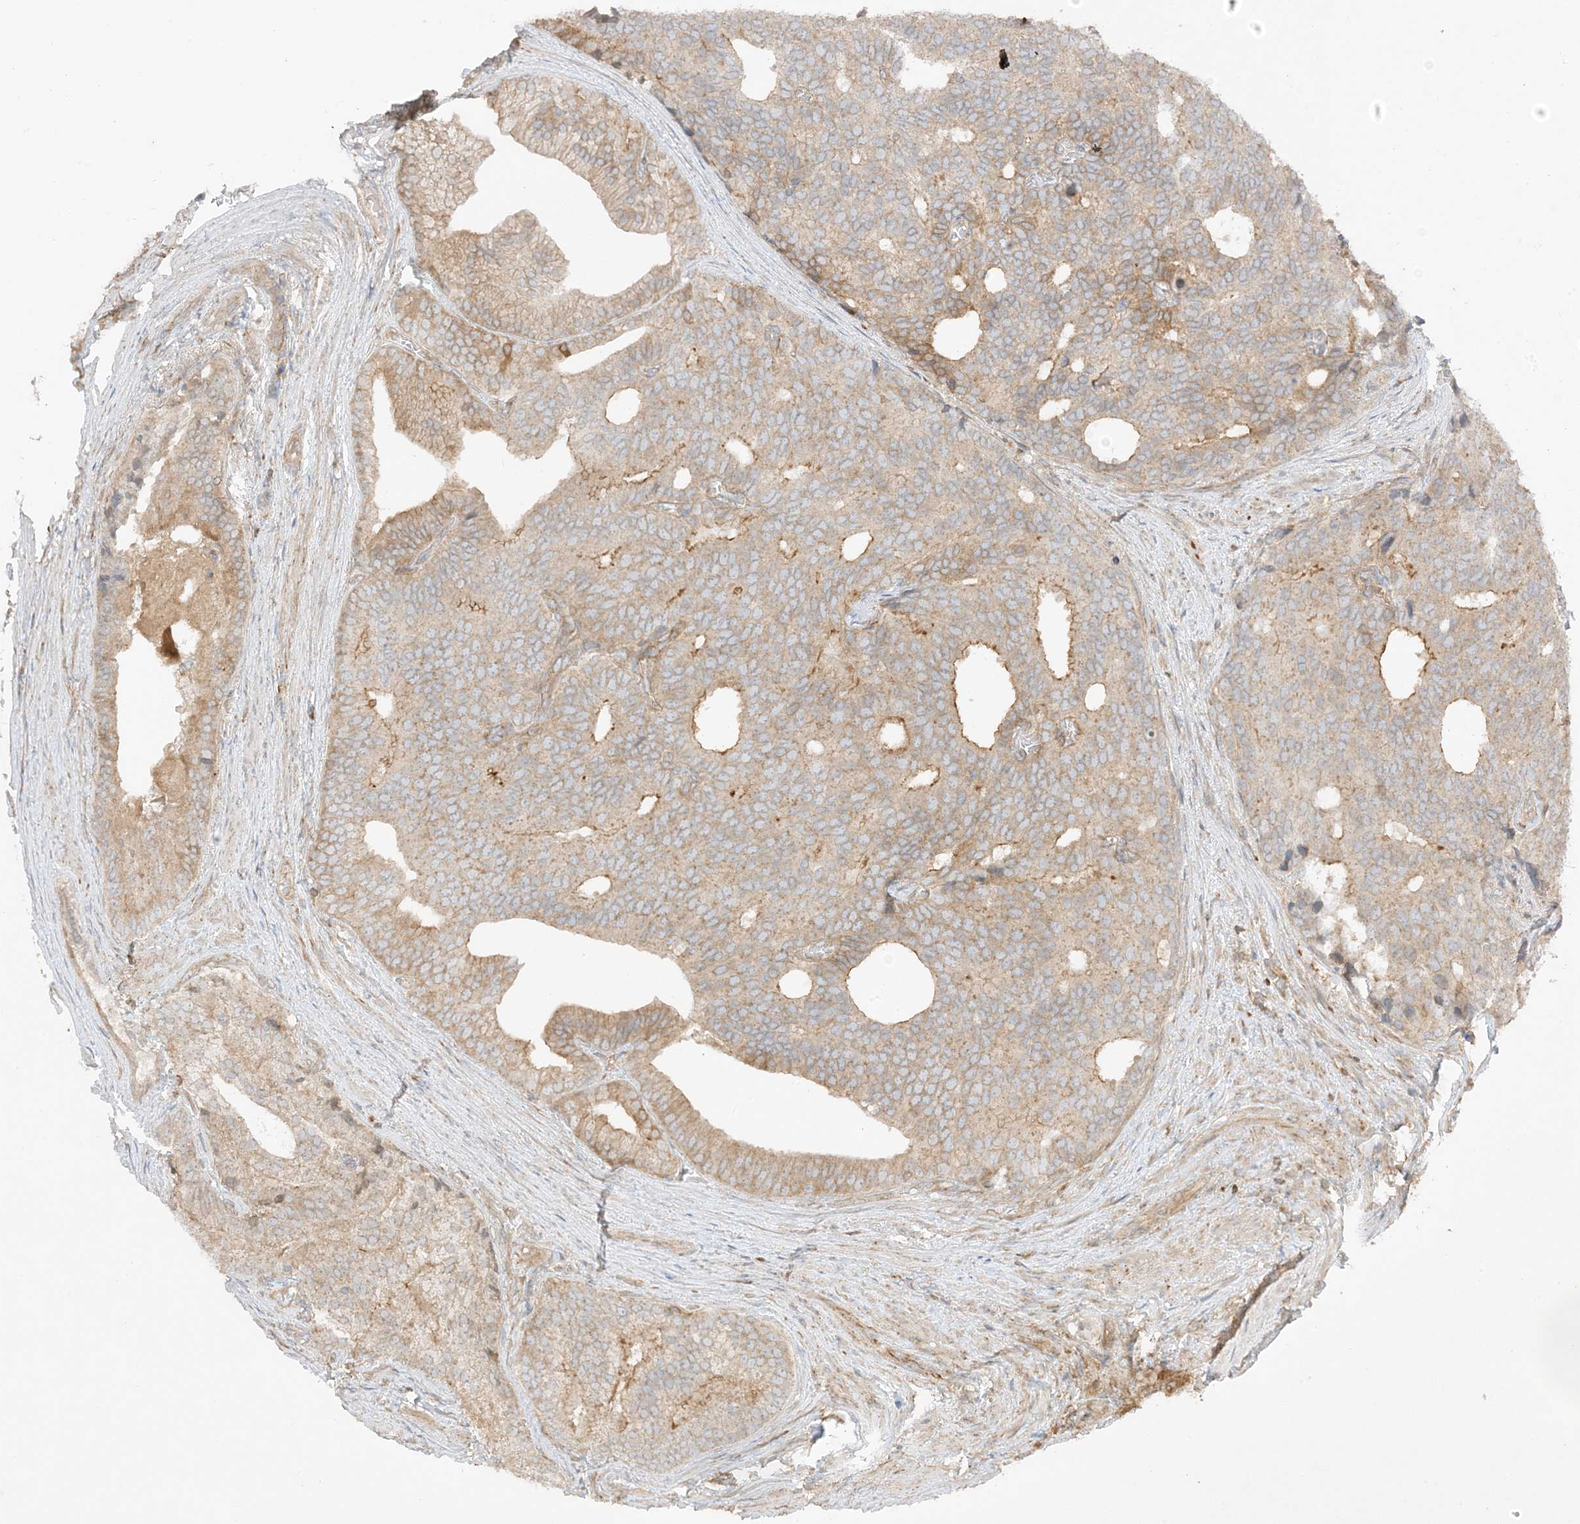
{"staining": {"intensity": "moderate", "quantity": "25%-75%", "location": "cytoplasmic/membranous"}, "tissue": "prostate cancer", "cell_type": "Tumor cells", "image_type": "cancer", "snomed": [{"axis": "morphology", "description": "Adenocarcinoma, Low grade"}, {"axis": "topography", "description": "Prostate"}], "caption": "Brown immunohistochemical staining in human prostate cancer shows moderate cytoplasmic/membranous staining in approximately 25%-75% of tumor cells.", "gene": "SLC25A12", "patient": {"sex": "male", "age": 71}}